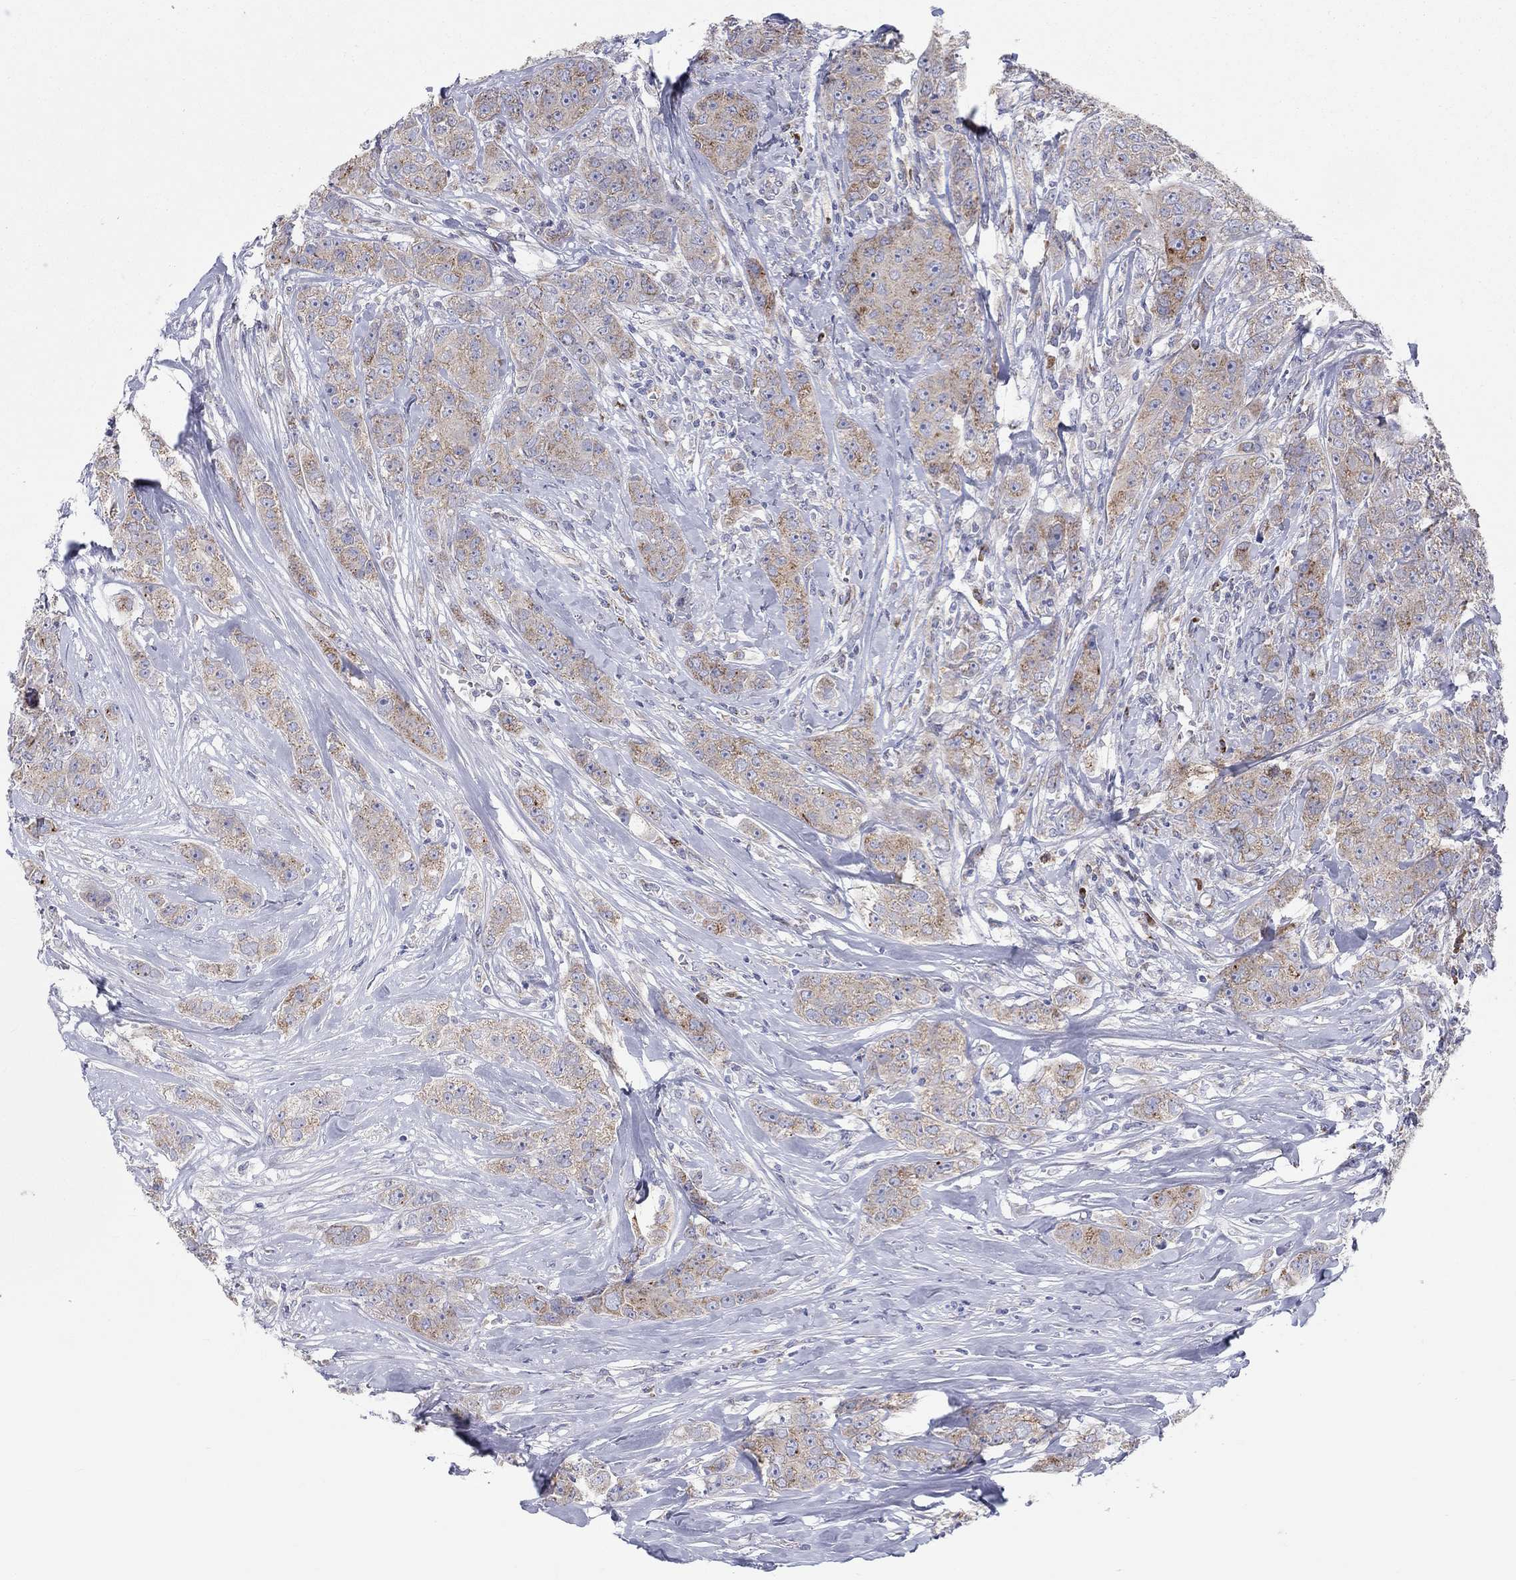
{"staining": {"intensity": "moderate", "quantity": ">75%", "location": "cytoplasmic/membranous"}, "tissue": "breast cancer", "cell_type": "Tumor cells", "image_type": "cancer", "snomed": [{"axis": "morphology", "description": "Duct carcinoma"}, {"axis": "topography", "description": "Breast"}], "caption": "A medium amount of moderate cytoplasmic/membranous expression is appreciated in approximately >75% of tumor cells in infiltrating ductal carcinoma (breast) tissue. The staining was performed using DAB (3,3'-diaminobenzidine) to visualize the protein expression in brown, while the nuclei were stained in blue with hematoxylin (Magnification: 20x).", "gene": "BCO2", "patient": {"sex": "female", "age": 43}}